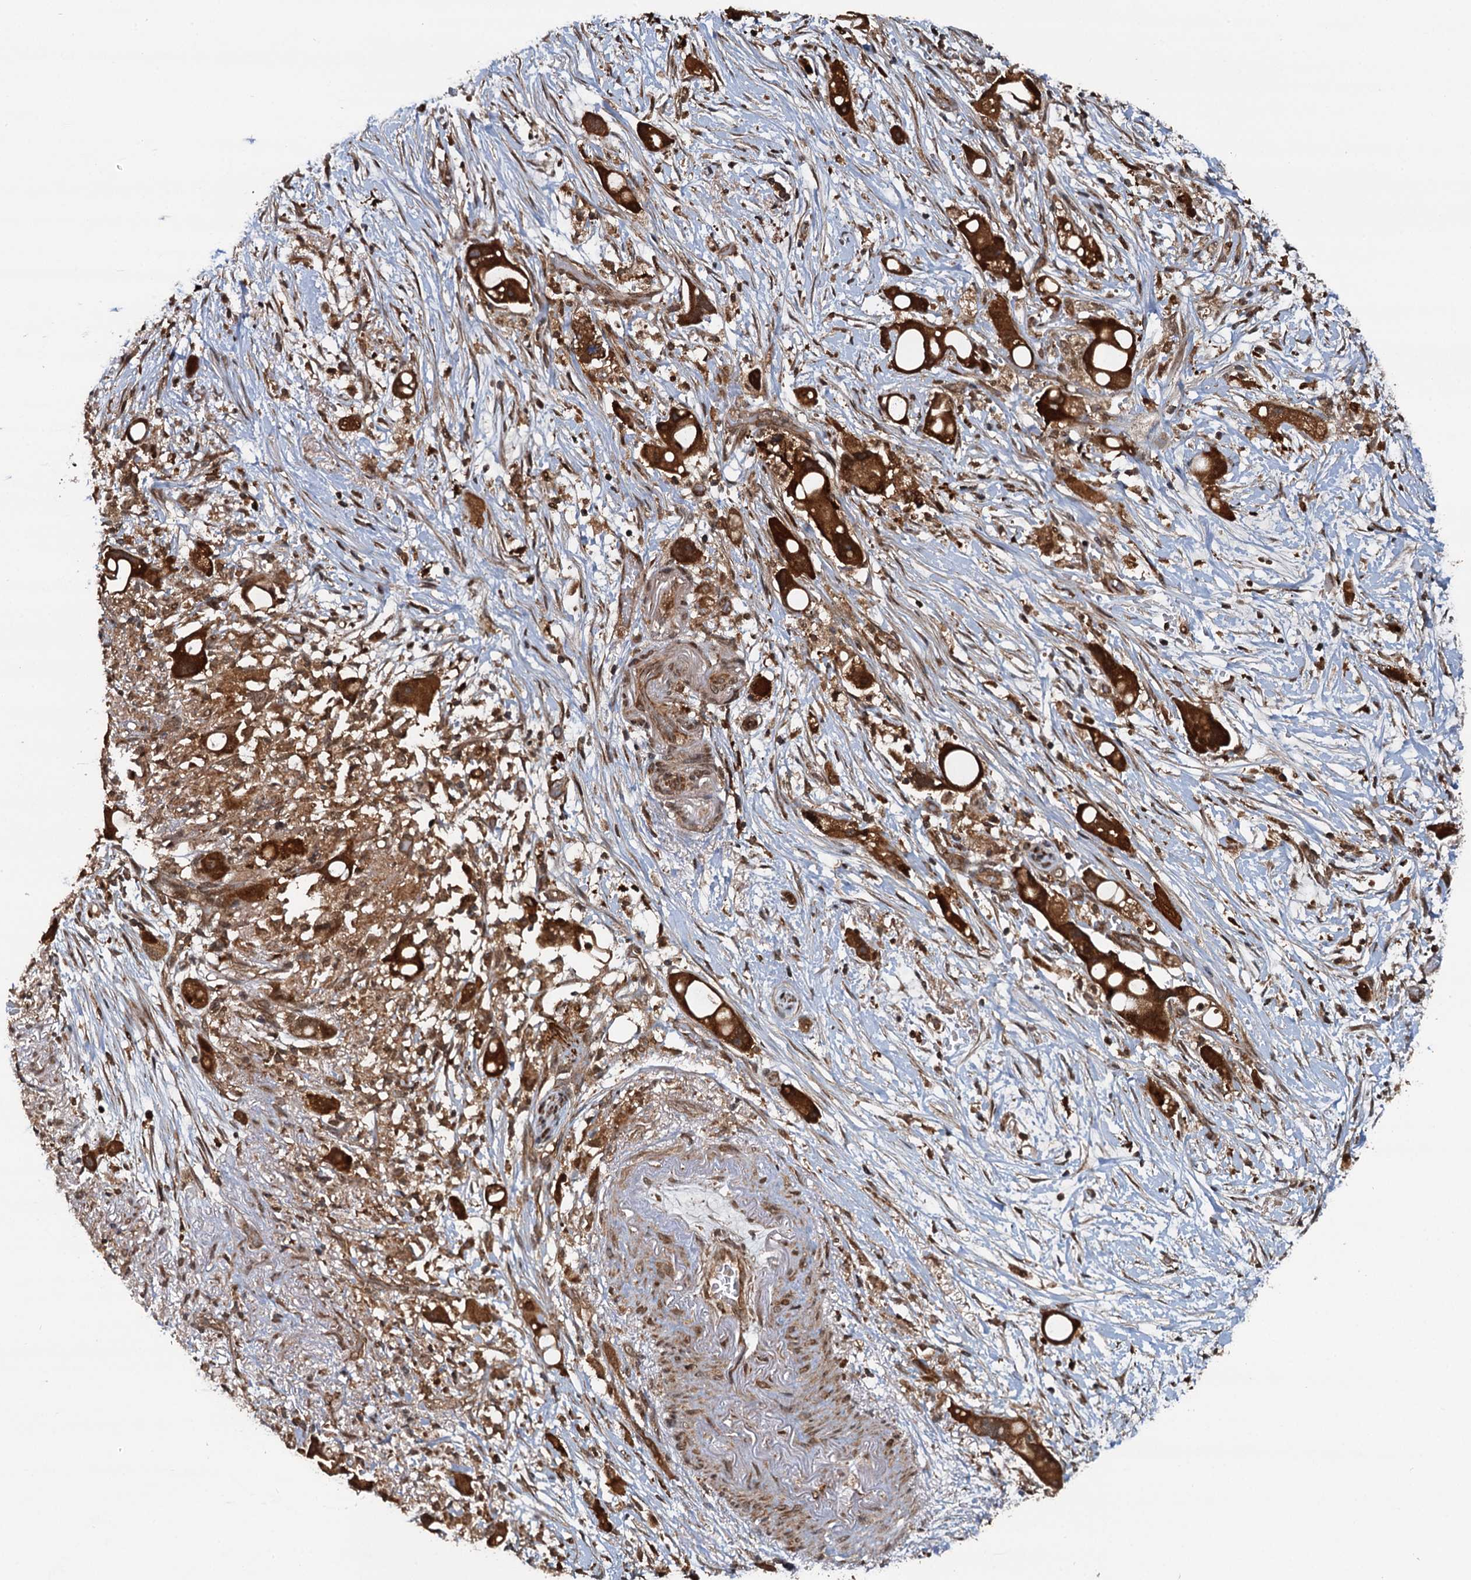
{"staining": {"intensity": "strong", "quantity": ">75%", "location": "cytoplasmic/membranous"}, "tissue": "pancreatic cancer", "cell_type": "Tumor cells", "image_type": "cancer", "snomed": [{"axis": "morphology", "description": "Normal tissue, NOS"}, {"axis": "morphology", "description": "Adenocarcinoma, NOS"}, {"axis": "topography", "description": "Pancreas"}], "caption": "Pancreatic cancer (adenocarcinoma) tissue shows strong cytoplasmic/membranous expression in approximately >75% of tumor cells", "gene": "STUB1", "patient": {"sex": "female", "age": 68}}